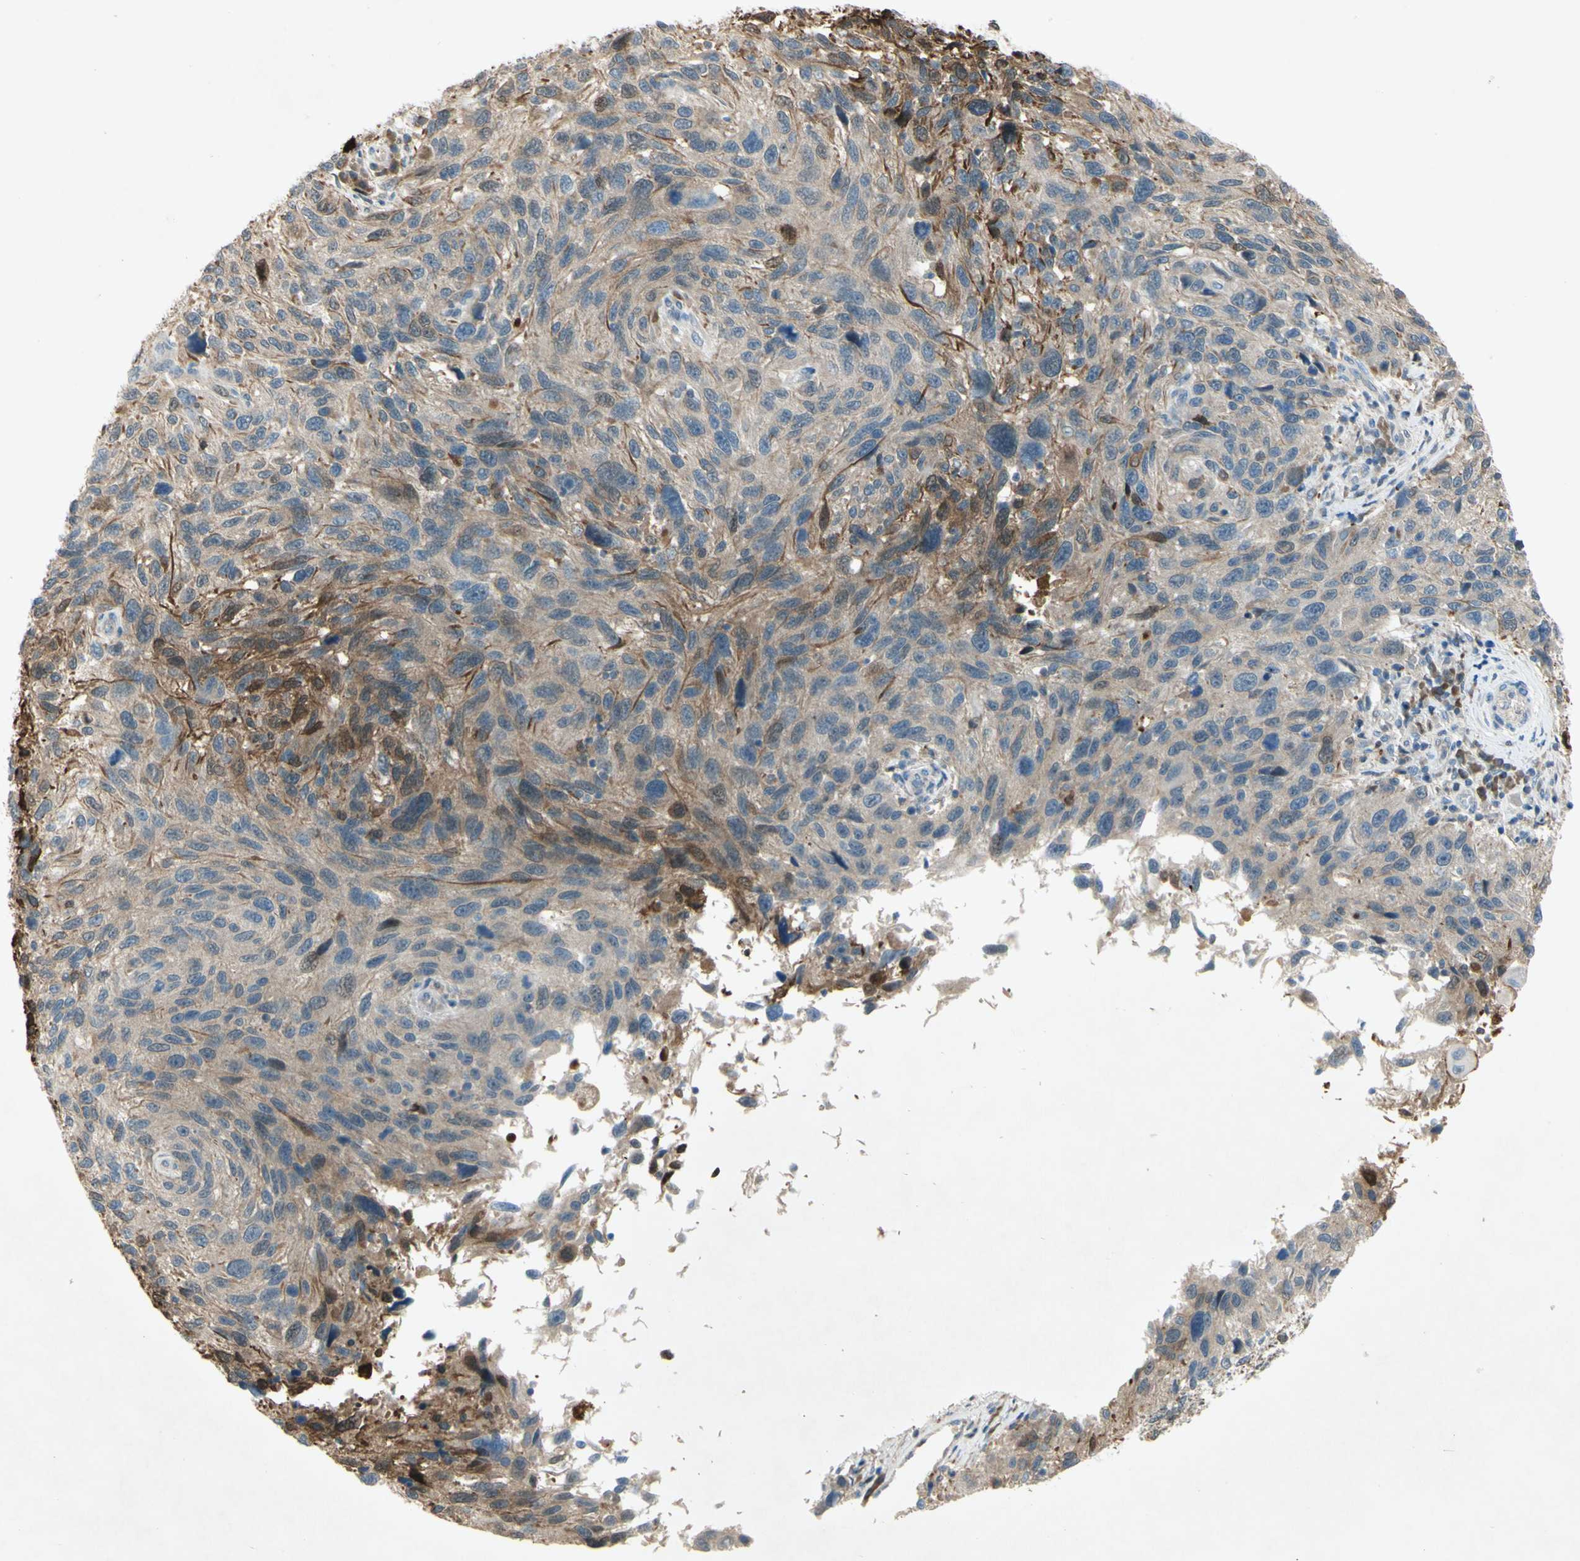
{"staining": {"intensity": "moderate", "quantity": "25%-75%", "location": "cytoplasmic/membranous"}, "tissue": "melanoma", "cell_type": "Tumor cells", "image_type": "cancer", "snomed": [{"axis": "morphology", "description": "Malignant melanoma, NOS"}, {"axis": "topography", "description": "Skin"}], "caption": "Immunohistochemistry (IHC) of melanoma reveals medium levels of moderate cytoplasmic/membranous expression in approximately 25%-75% of tumor cells. The staining is performed using DAB (3,3'-diaminobenzidine) brown chromogen to label protein expression. The nuclei are counter-stained blue using hematoxylin.", "gene": "C1orf159", "patient": {"sex": "male", "age": 53}}